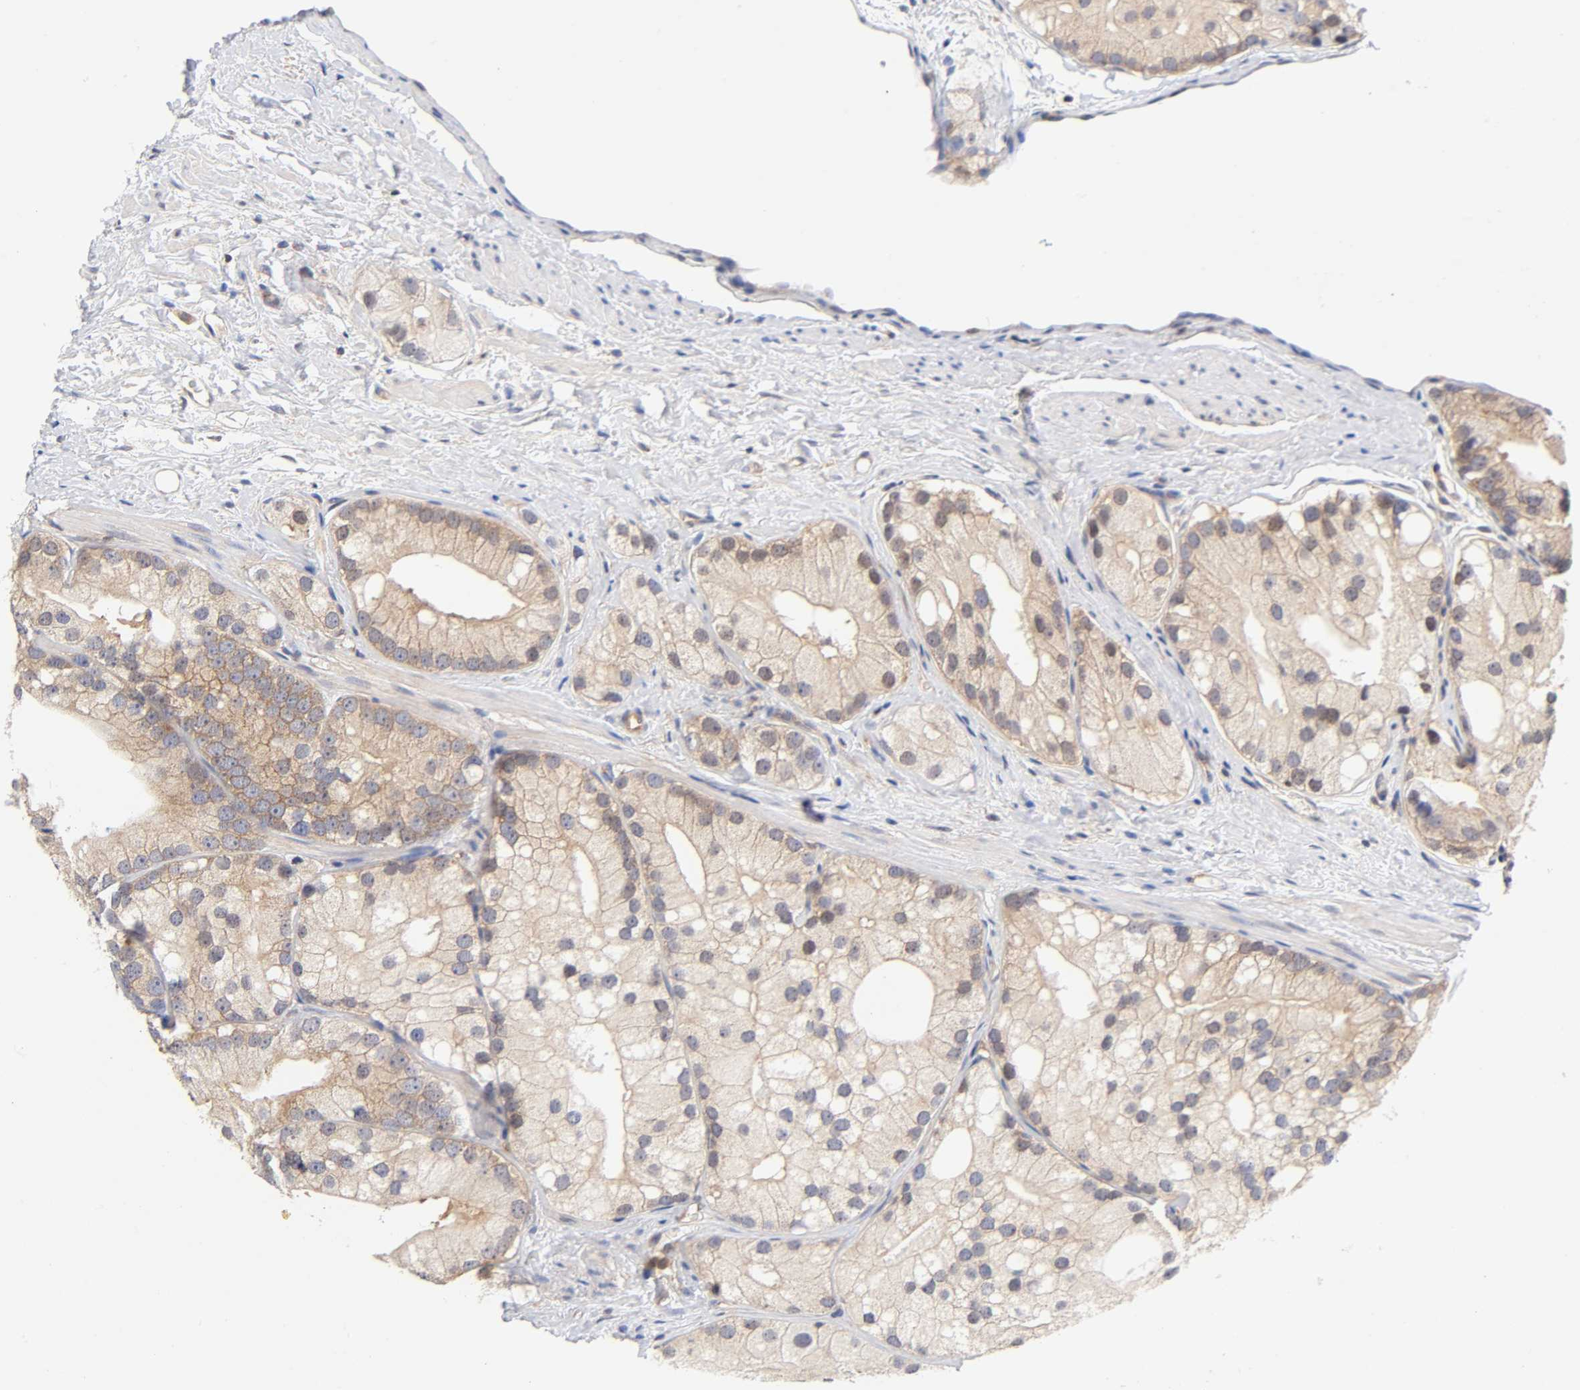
{"staining": {"intensity": "weak", "quantity": ">75%", "location": "cytoplasmic/membranous"}, "tissue": "prostate cancer", "cell_type": "Tumor cells", "image_type": "cancer", "snomed": [{"axis": "morphology", "description": "Adenocarcinoma, Low grade"}, {"axis": "topography", "description": "Prostate"}], "caption": "Immunohistochemistry (IHC) histopathology image of human prostate cancer stained for a protein (brown), which displays low levels of weak cytoplasmic/membranous staining in approximately >75% of tumor cells.", "gene": "PAFAH1B1", "patient": {"sex": "male", "age": 69}}